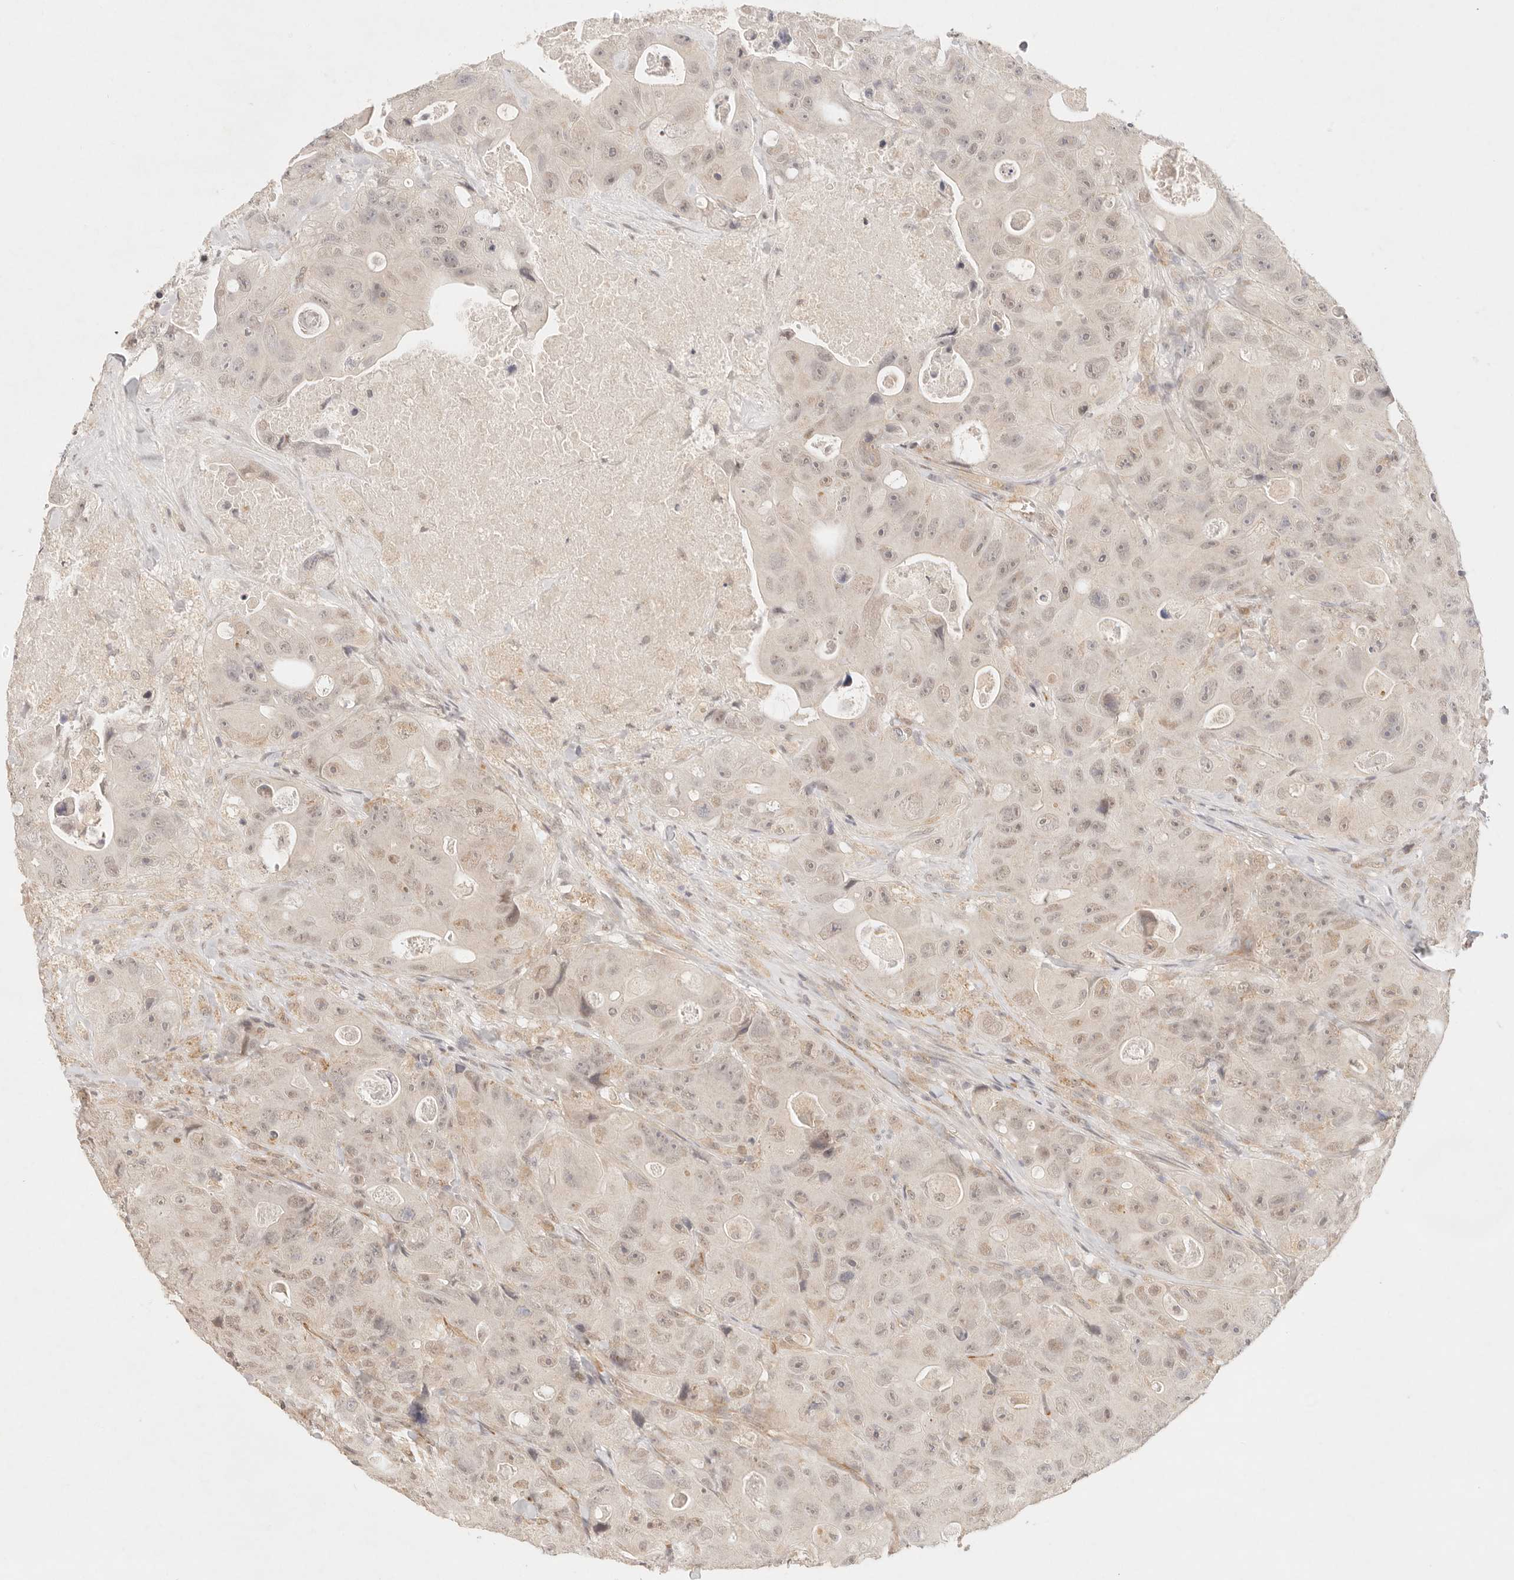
{"staining": {"intensity": "weak", "quantity": "<25%", "location": "nuclear"}, "tissue": "colorectal cancer", "cell_type": "Tumor cells", "image_type": "cancer", "snomed": [{"axis": "morphology", "description": "Adenocarcinoma, NOS"}, {"axis": "topography", "description": "Colon"}], "caption": "DAB immunohistochemical staining of colorectal cancer displays no significant positivity in tumor cells.", "gene": "GPR156", "patient": {"sex": "female", "age": 46}}